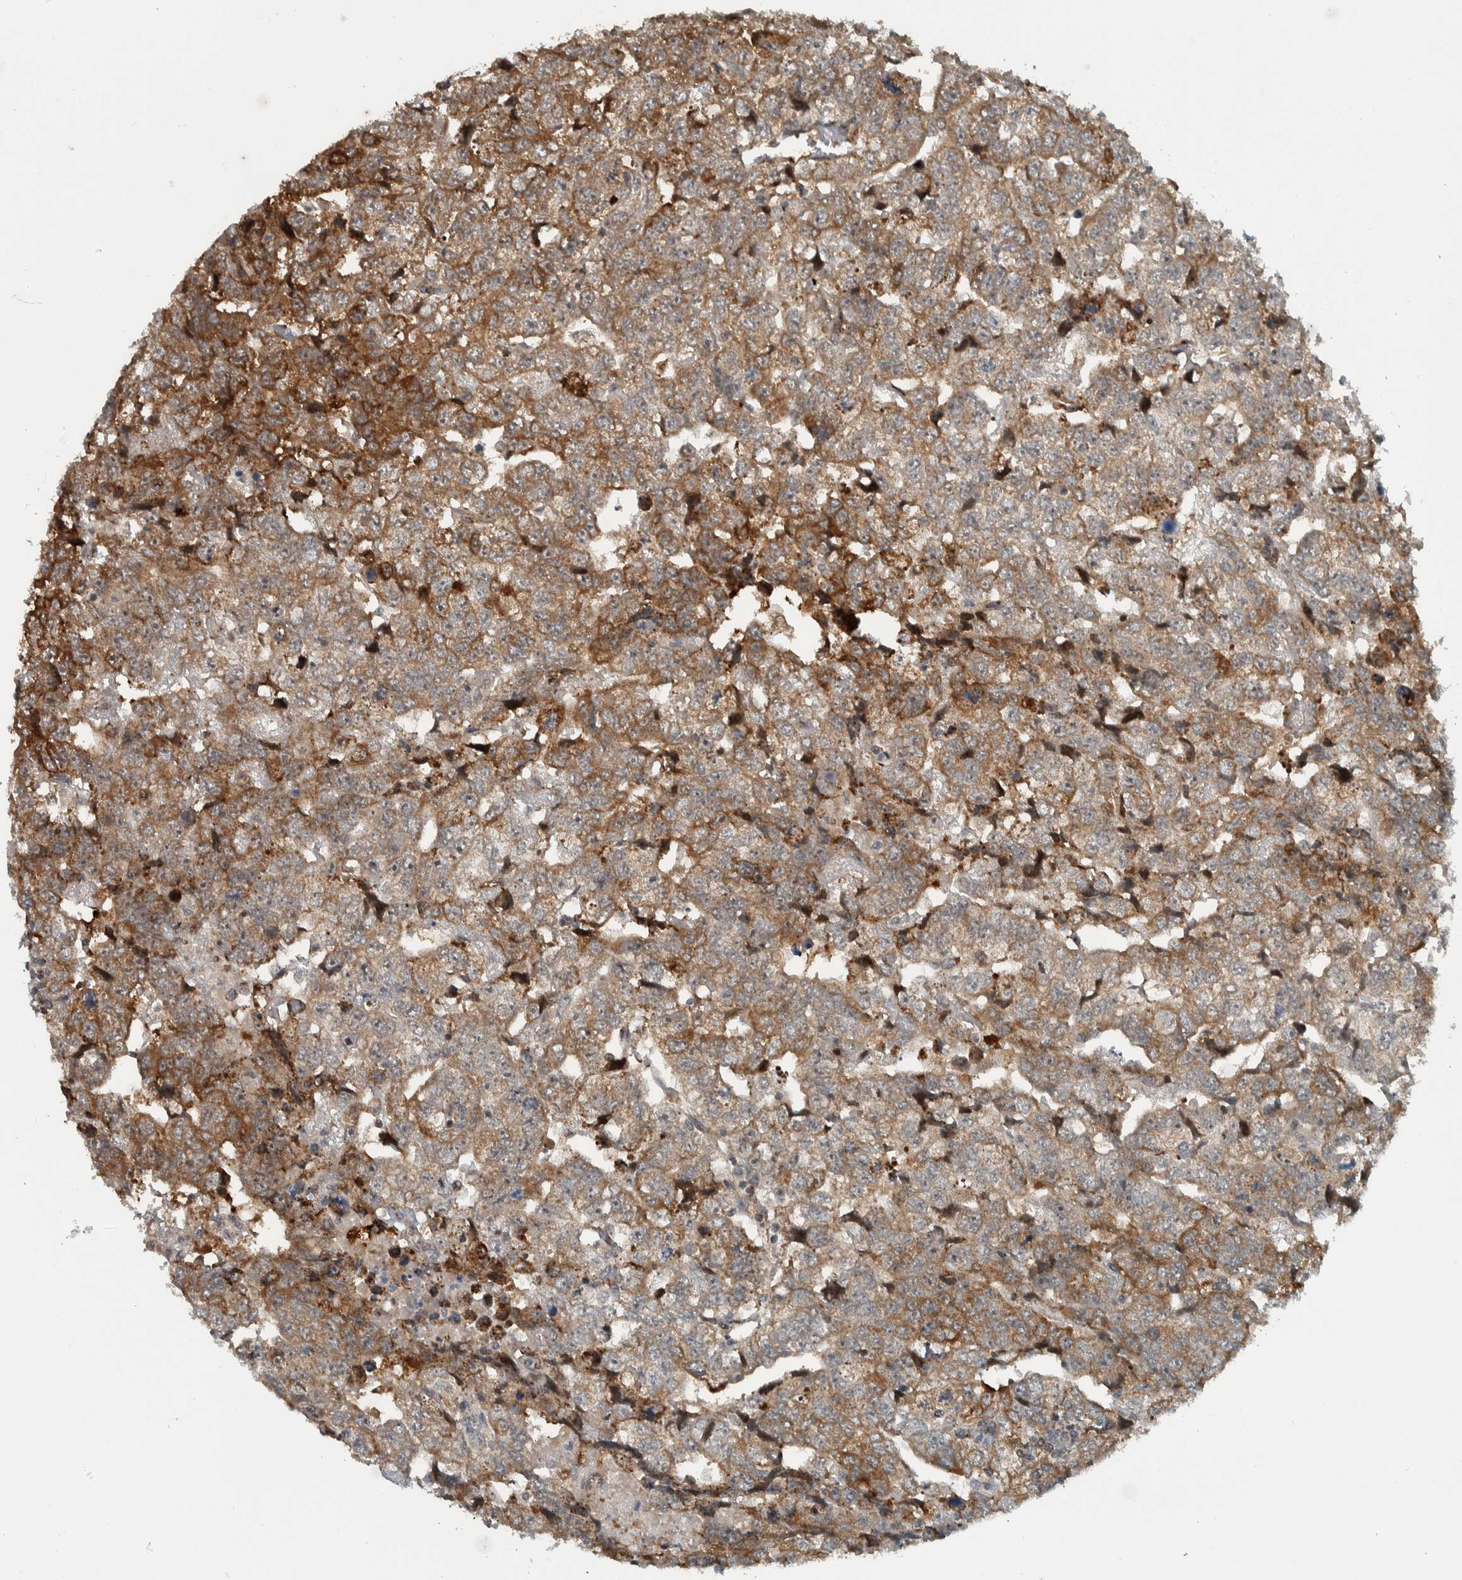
{"staining": {"intensity": "moderate", "quantity": ">75%", "location": "cytoplasmic/membranous"}, "tissue": "testis cancer", "cell_type": "Tumor cells", "image_type": "cancer", "snomed": [{"axis": "morphology", "description": "Carcinoma, Embryonal, NOS"}, {"axis": "topography", "description": "Testis"}], "caption": "Testis embryonal carcinoma stained for a protein exhibits moderate cytoplasmic/membranous positivity in tumor cells.", "gene": "PPM1K", "patient": {"sex": "male", "age": 36}}